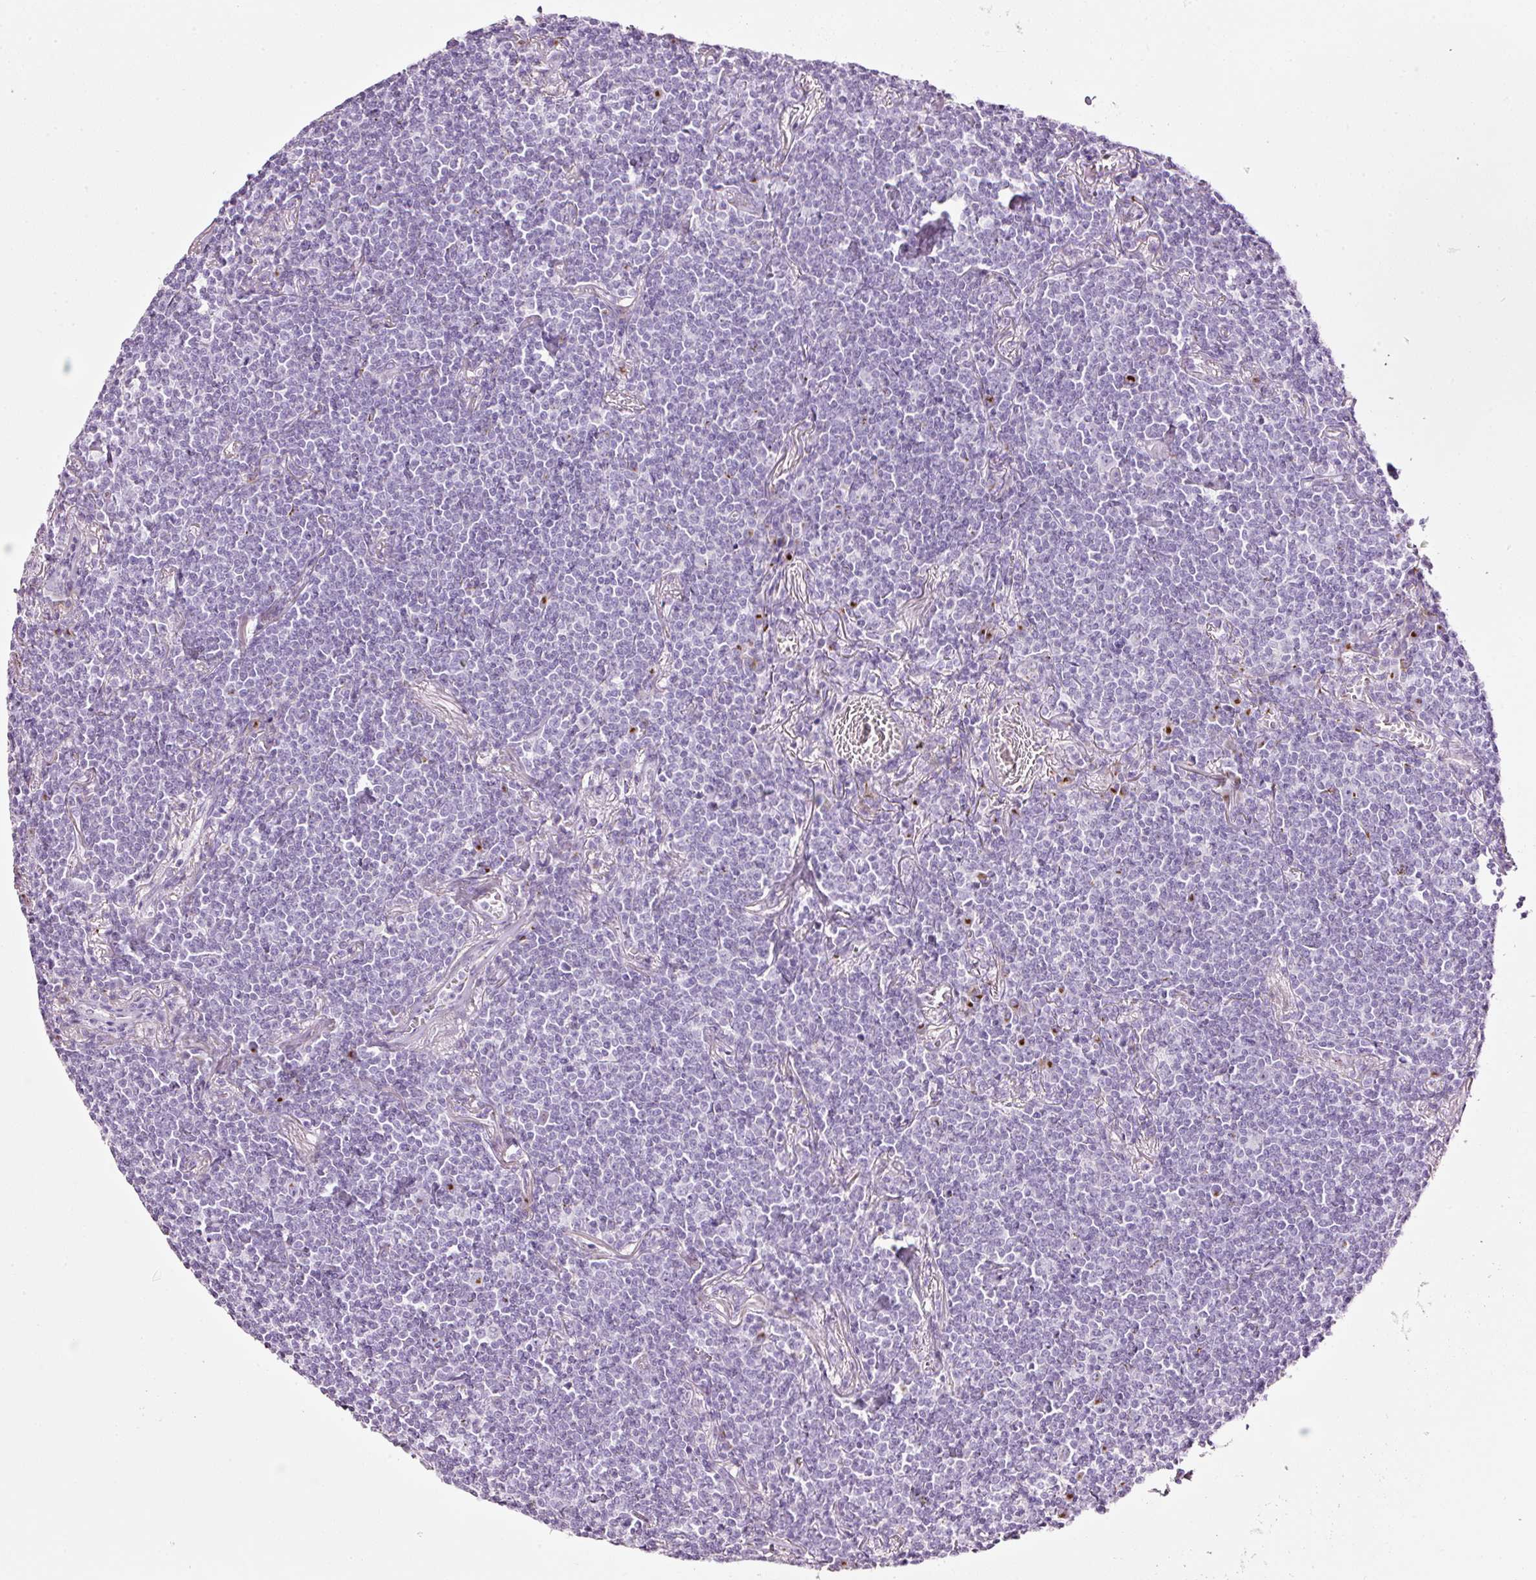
{"staining": {"intensity": "negative", "quantity": "none", "location": "none"}, "tissue": "lymphoma", "cell_type": "Tumor cells", "image_type": "cancer", "snomed": [{"axis": "morphology", "description": "Malignant lymphoma, non-Hodgkin's type, Low grade"}, {"axis": "topography", "description": "Lung"}], "caption": "An immunohistochemistry (IHC) micrograph of lymphoma is shown. There is no staining in tumor cells of lymphoma. The staining was performed using DAB to visualize the protein expression in brown, while the nuclei were stained in blue with hematoxylin (Magnification: 20x).", "gene": "SDF4", "patient": {"sex": "female", "age": 71}}